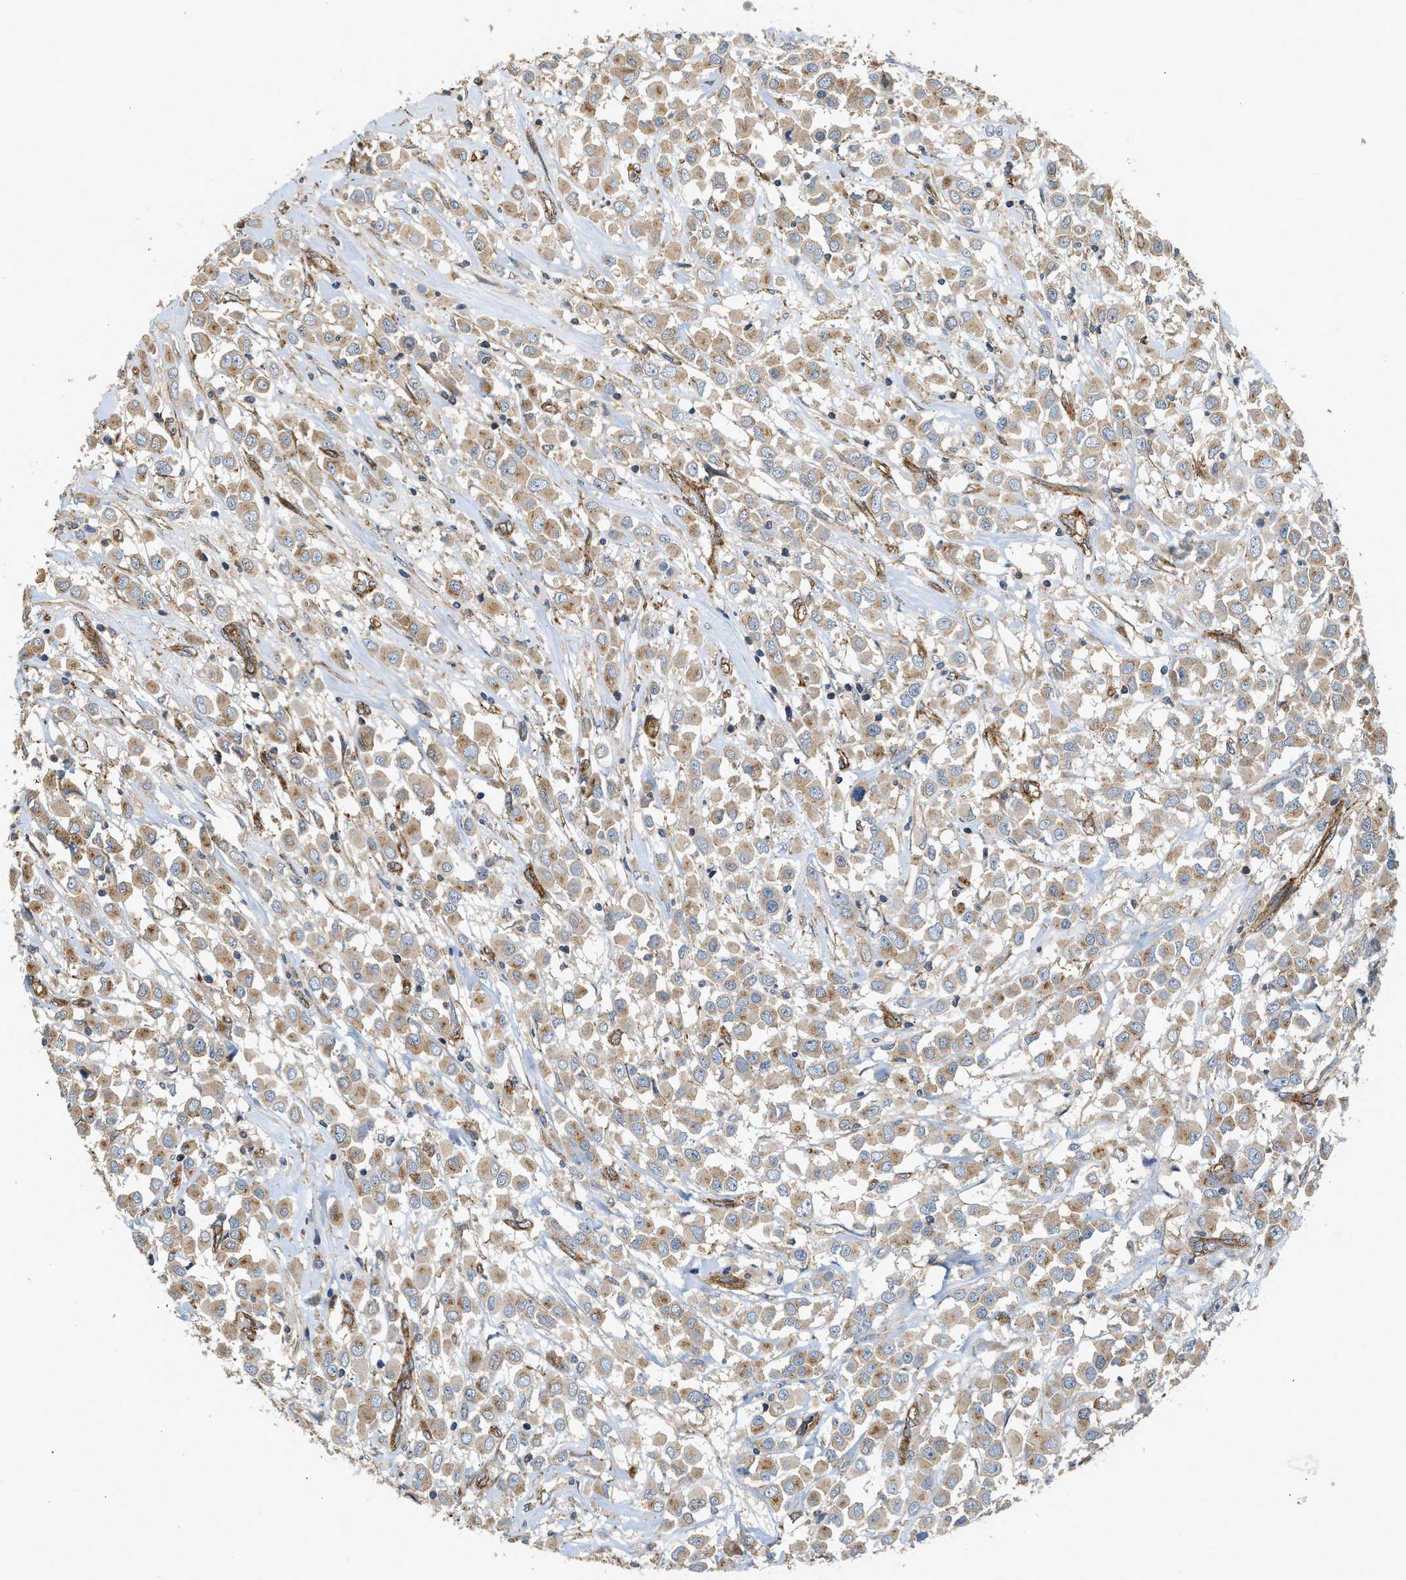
{"staining": {"intensity": "weak", "quantity": ">75%", "location": "cytoplasmic/membranous"}, "tissue": "breast cancer", "cell_type": "Tumor cells", "image_type": "cancer", "snomed": [{"axis": "morphology", "description": "Duct carcinoma"}, {"axis": "topography", "description": "Breast"}], "caption": "A brown stain labels weak cytoplasmic/membranous expression of a protein in breast cancer tumor cells.", "gene": "HIP1", "patient": {"sex": "female", "age": 61}}